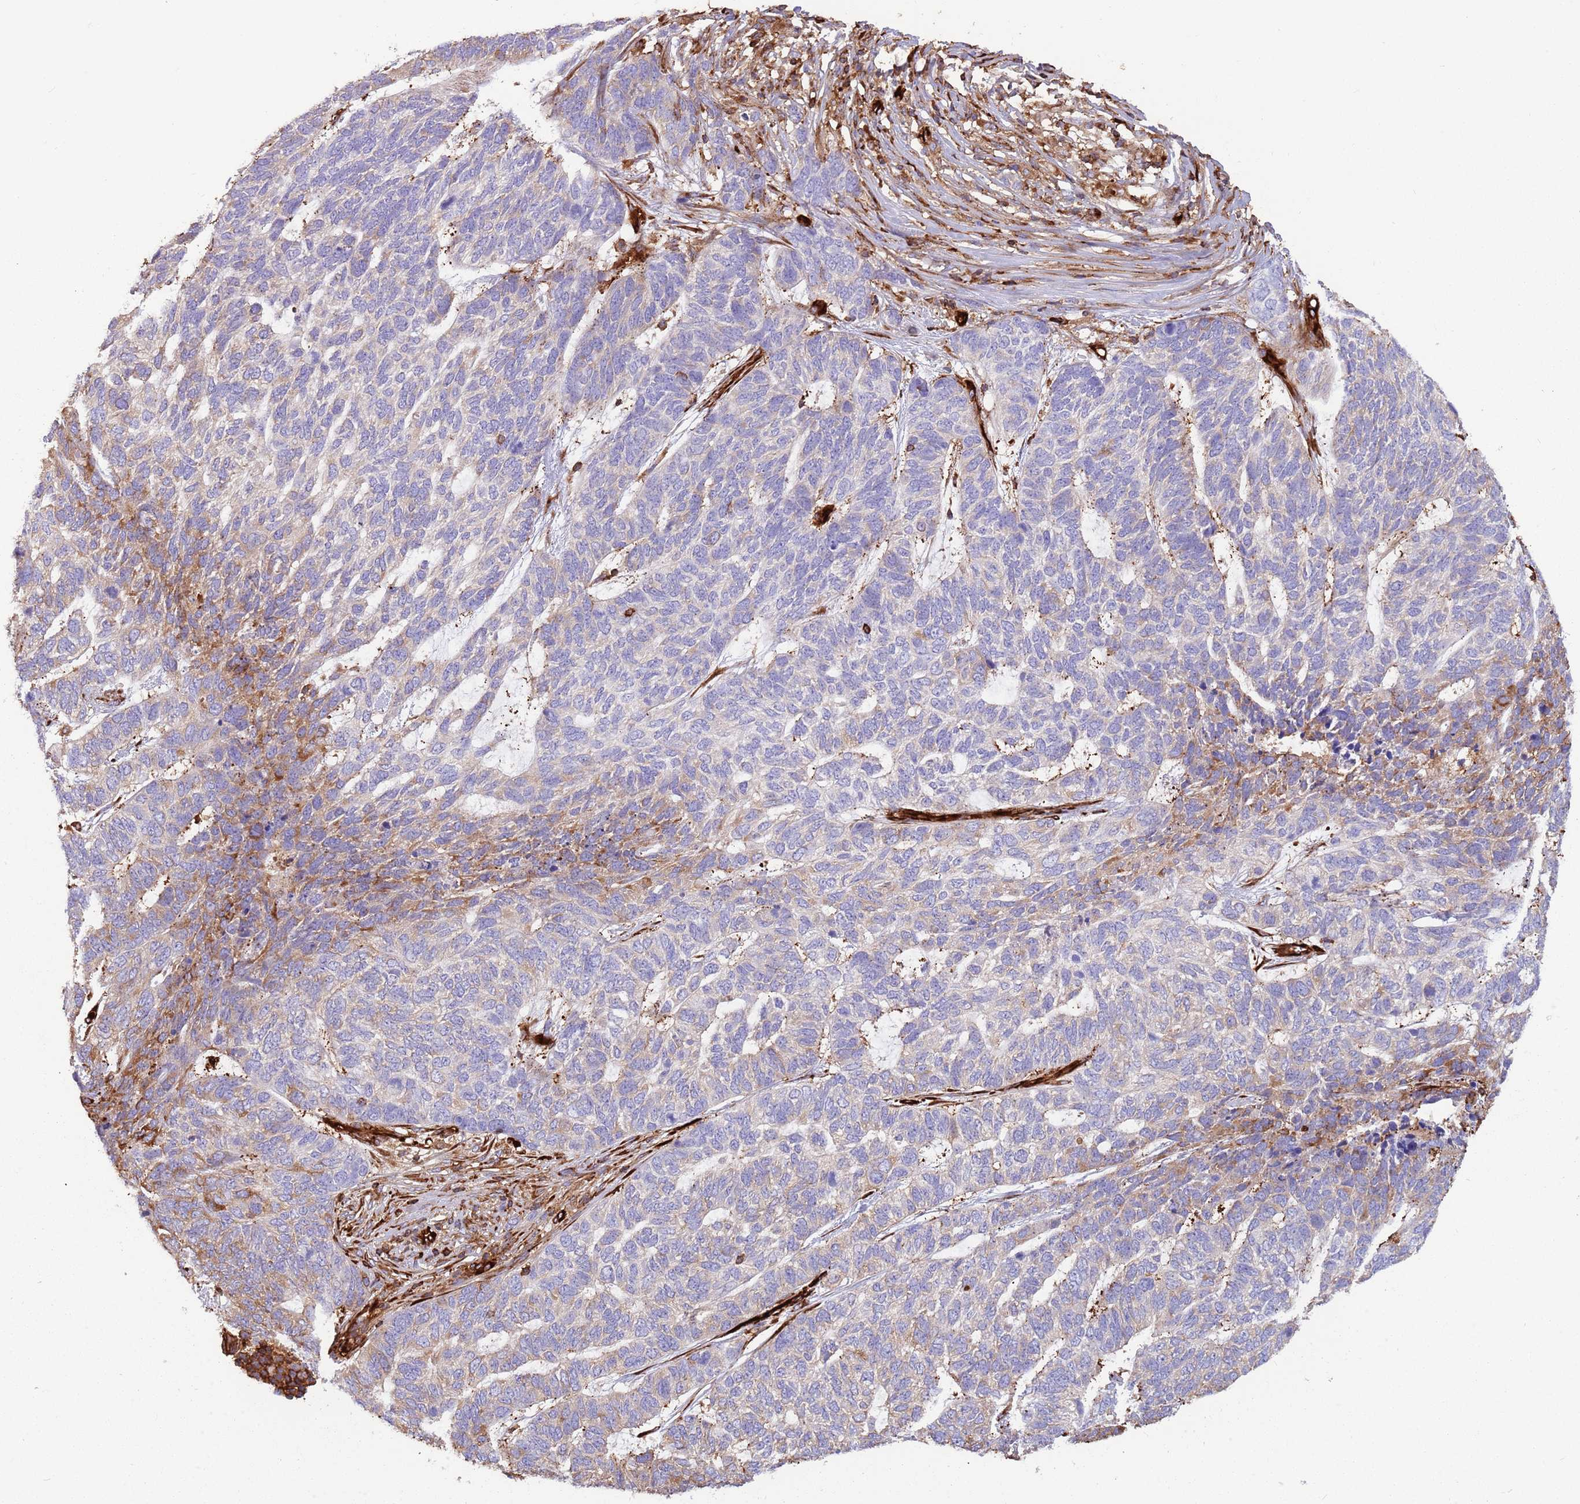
{"staining": {"intensity": "strong", "quantity": "25%-75%", "location": "cytoplasmic/membranous"}, "tissue": "skin cancer", "cell_type": "Tumor cells", "image_type": "cancer", "snomed": [{"axis": "morphology", "description": "Basal cell carcinoma"}, {"axis": "topography", "description": "Skin"}], "caption": "Immunohistochemical staining of basal cell carcinoma (skin) exhibits high levels of strong cytoplasmic/membranous protein positivity in approximately 25%-75% of tumor cells. (brown staining indicates protein expression, while blue staining denotes nuclei).", "gene": "KBTBD7", "patient": {"sex": "female", "age": 65}}